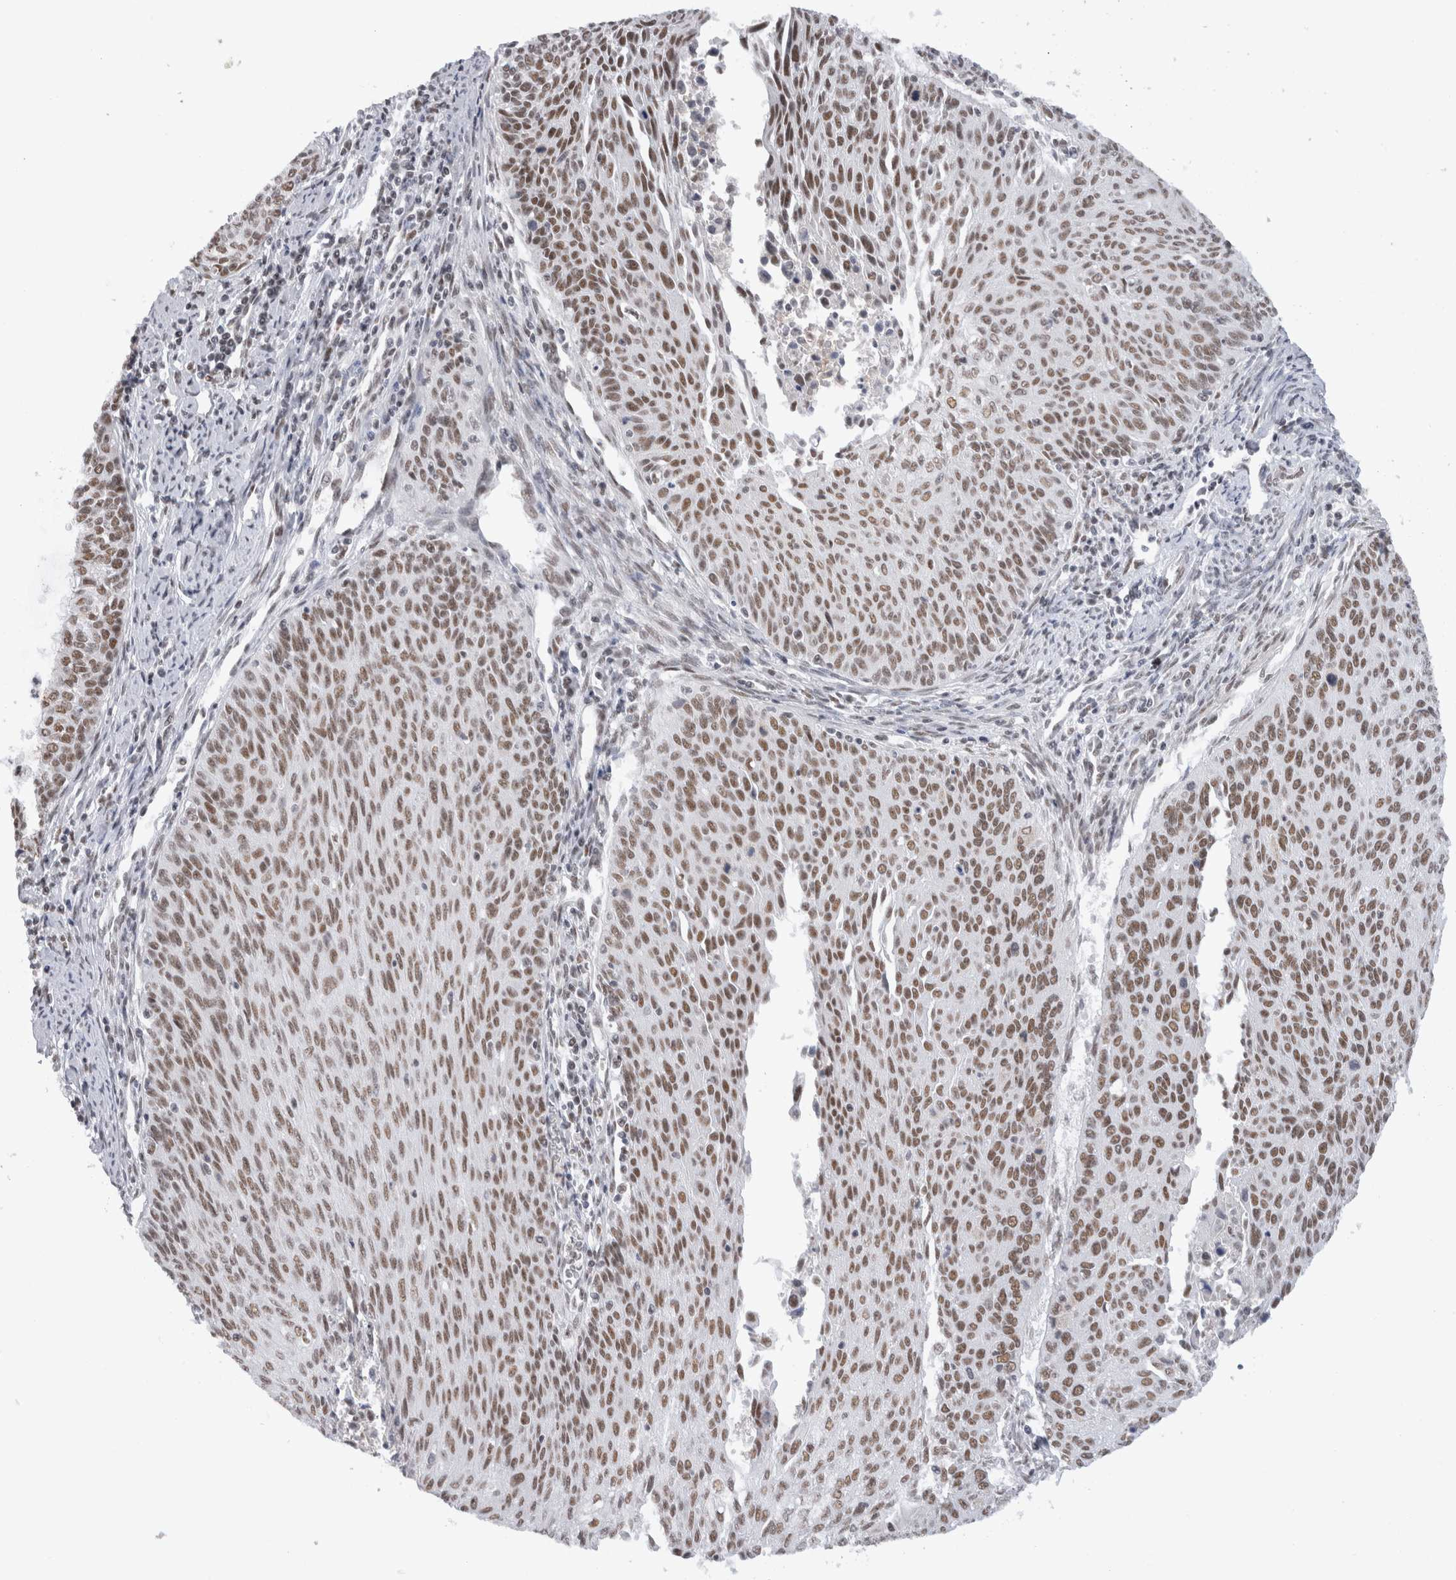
{"staining": {"intensity": "moderate", "quantity": ">75%", "location": "nuclear"}, "tissue": "cervical cancer", "cell_type": "Tumor cells", "image_type": "cancer", "snomed": [{"axis": "morphology", "description": "Squamous cell carcinoma, NOS"}, {"axis": "topography", "description": "Cervix"}], "caption": "Immunohistochemistry (IHC) of human cervical cancer displays medium levels of moderate nuclear staining in about >75% of tumor cells.", "gene": "API5", "patient": {"sex": "female", "age": 55}}